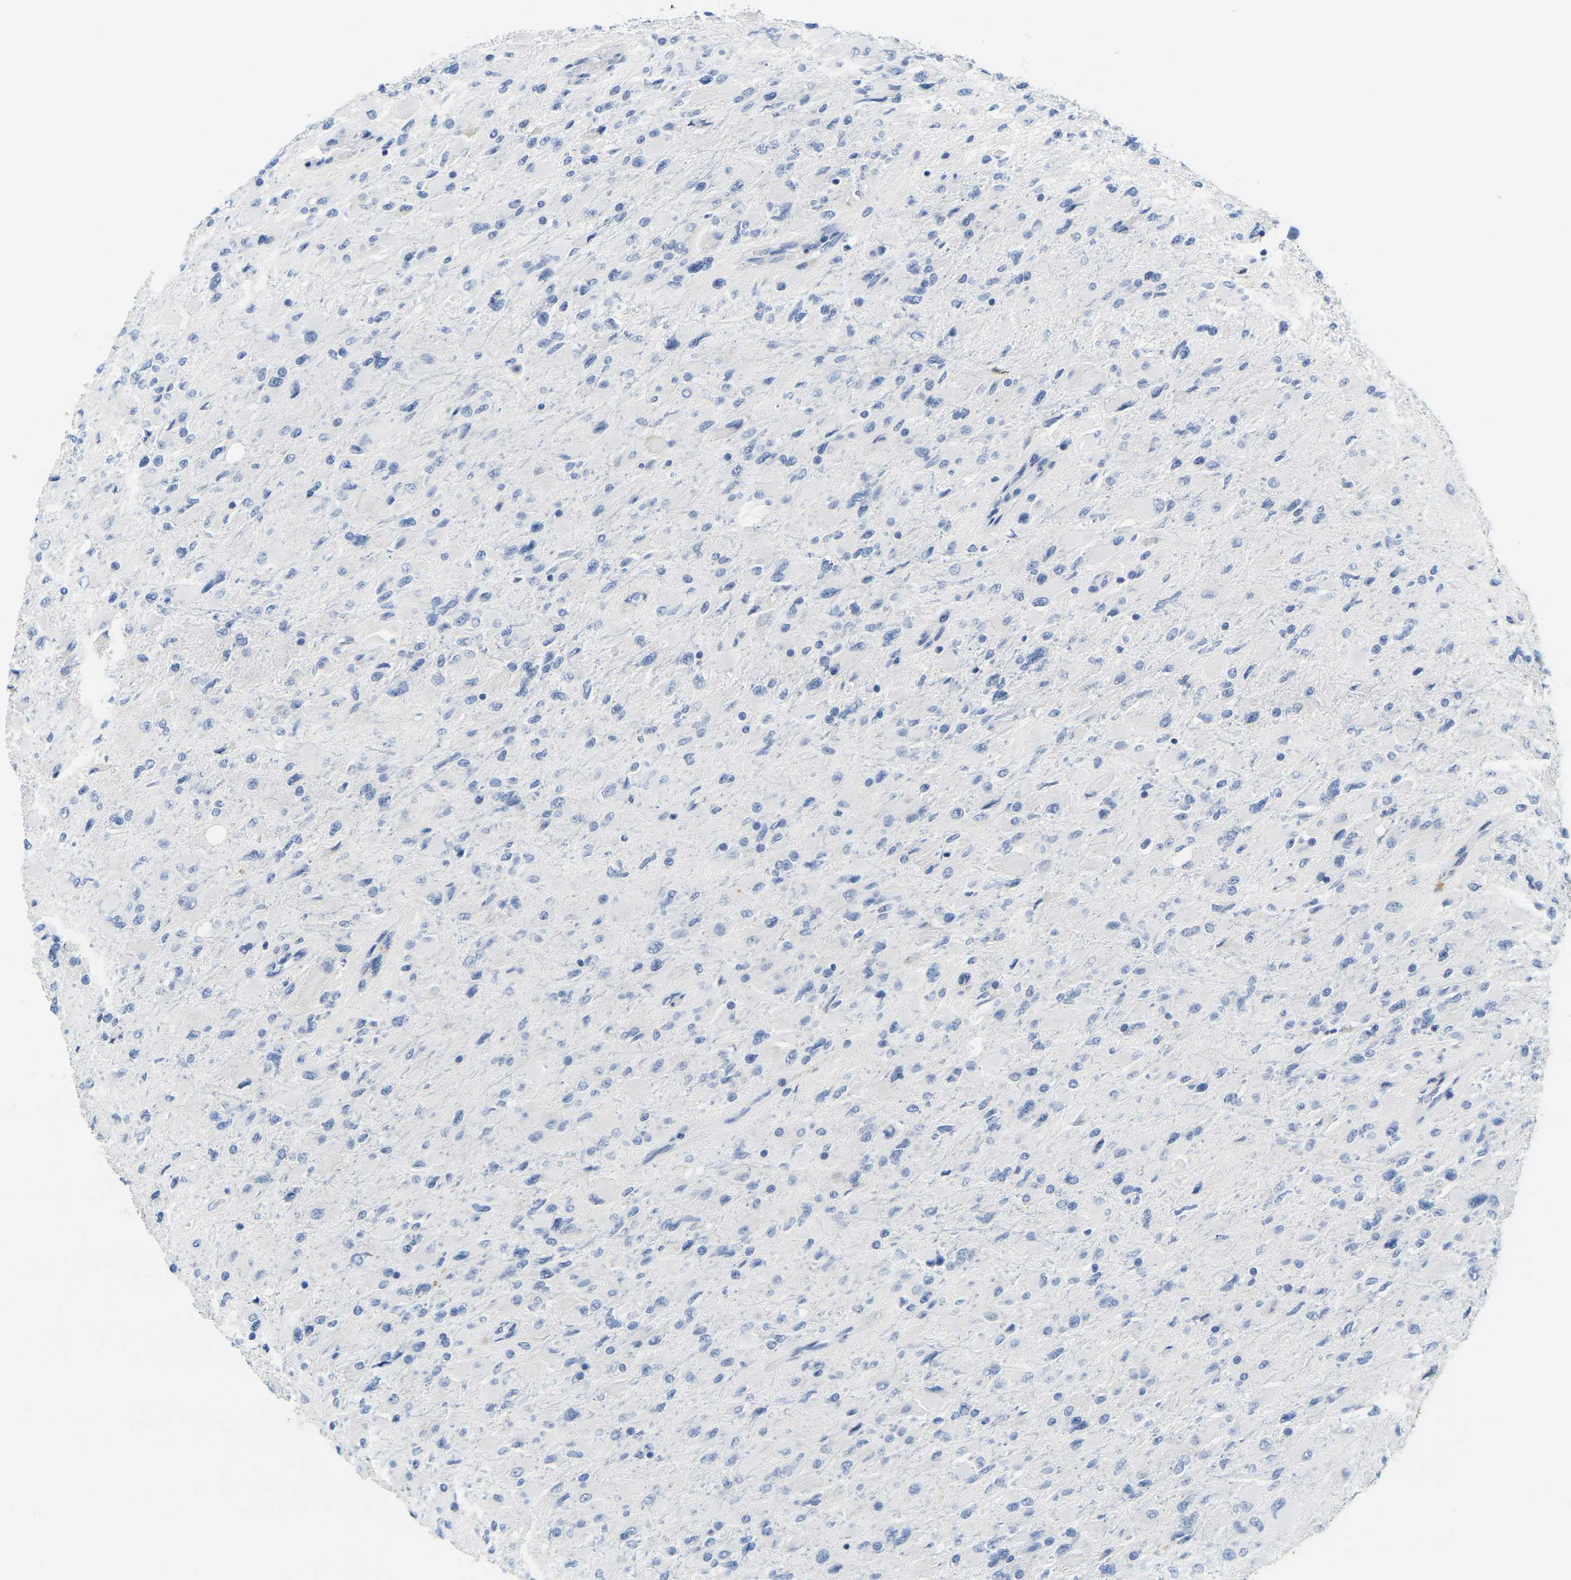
{"staining": {"intensity": "negative", "quantity": "none", "location": "none"}, "tissue": "glioma", "cell_type": "Tumor cells", "image_type": "cancer", "snomed": [{"axis": "morphology", "description": "Glioma, malignant, High grade"}, {"axis": "topography", "description": "Cerebral cortex"}], "caption": "This is a micrograph of IHC staining of malignant glioma (high-grade), which shows no expression in tumor cells.", "gene": "GPR15", "patient": {"sex": "female", "age": 36}}